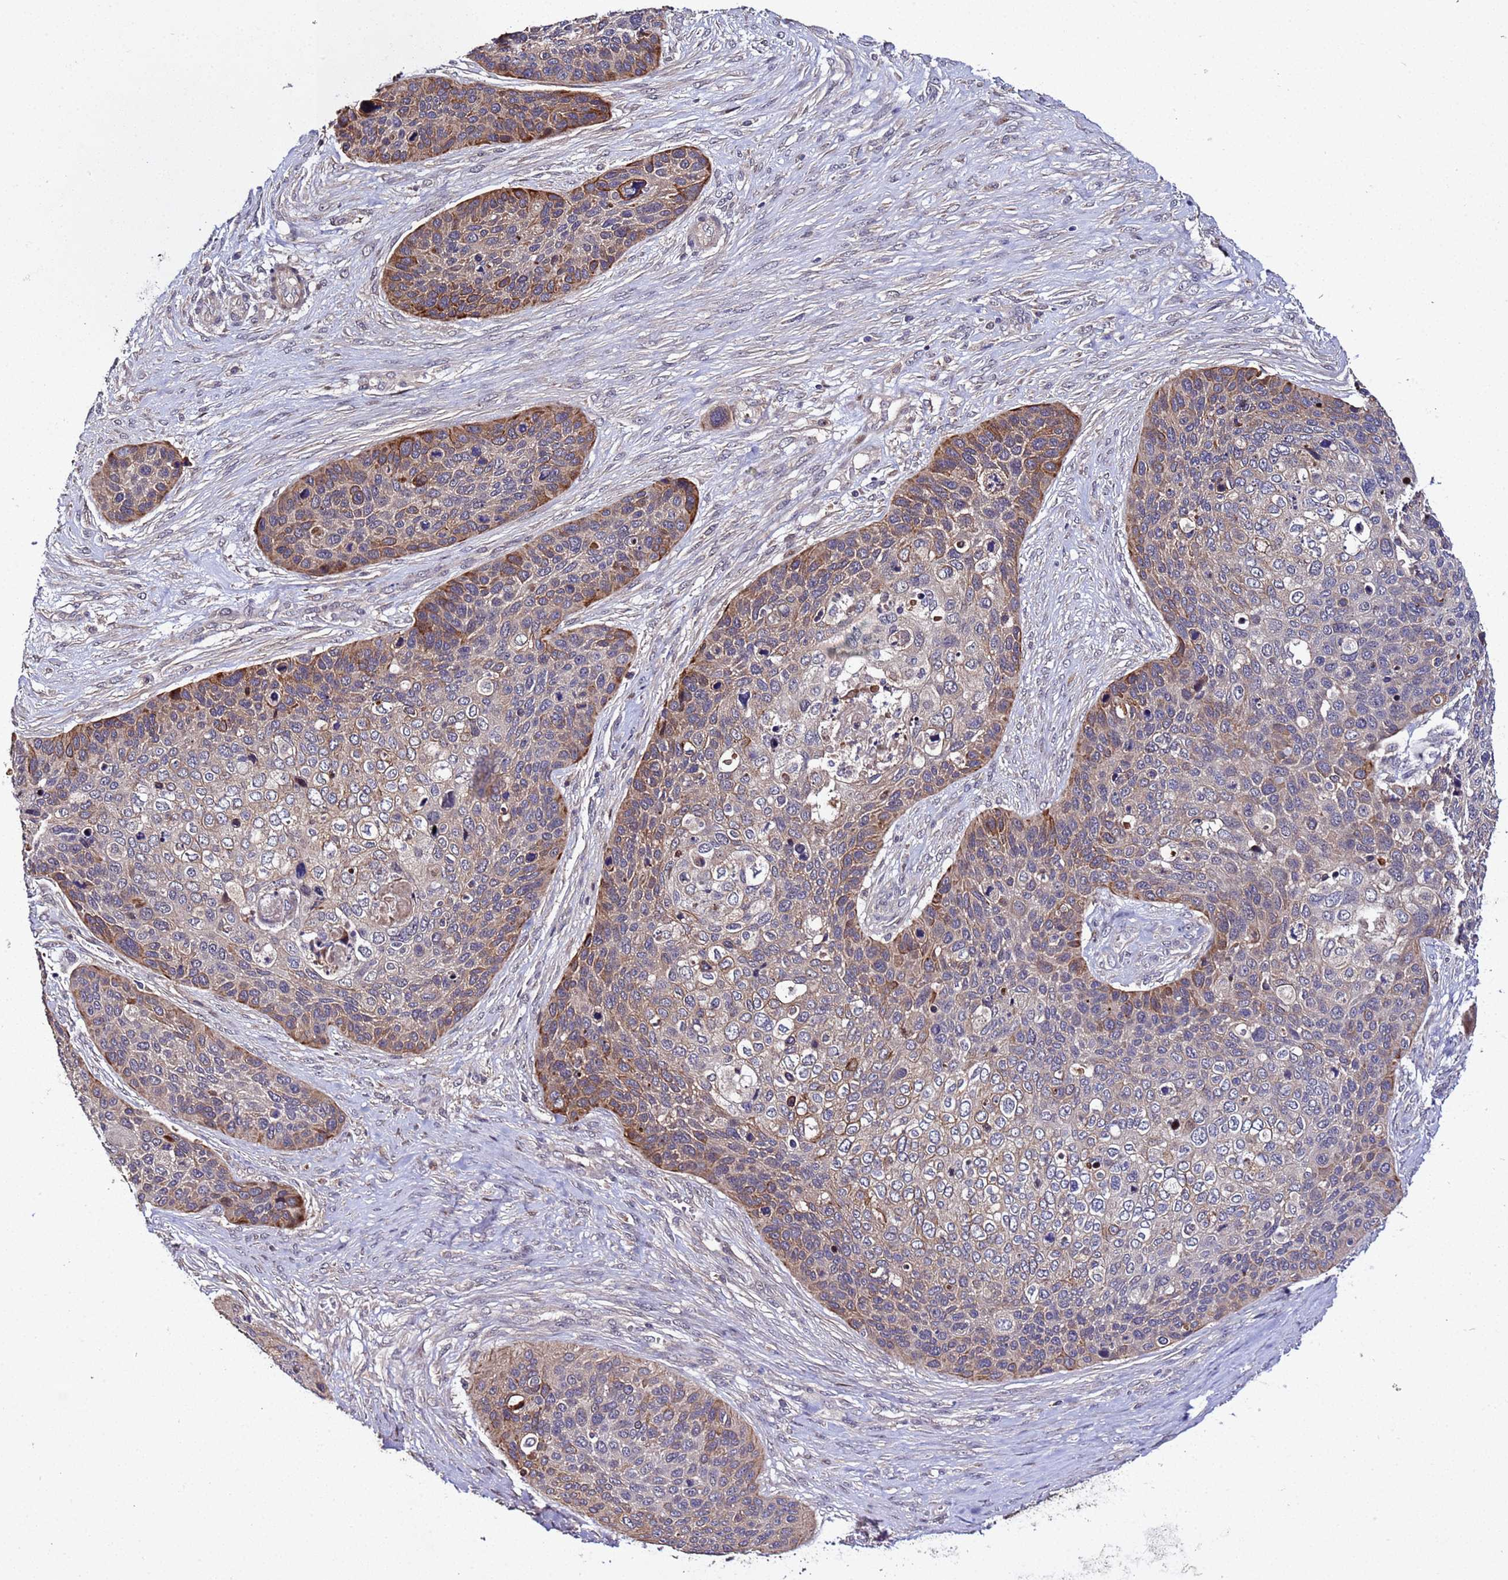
{"staining": {"intensity": "moderate", "quantity": "25%-75%", "location": "cytoplasmic/membranous"}, "tissue": "skin cancer", "cell_type": "Tumor cells", "image_type": "cancer", "snomed": [{"axis": "morphology", "description": "Basal cell carcinoma"}, {"axis": "topography", "description": "Skin"}], "caption": "Tumor cells display moderate cytoplasmic/membranous expression in about 25%-75% of cells in skin cancer (basal cell carcinoma).", "gene": "PLXDC2", "patient": {"sex": "female", "age": 74}}